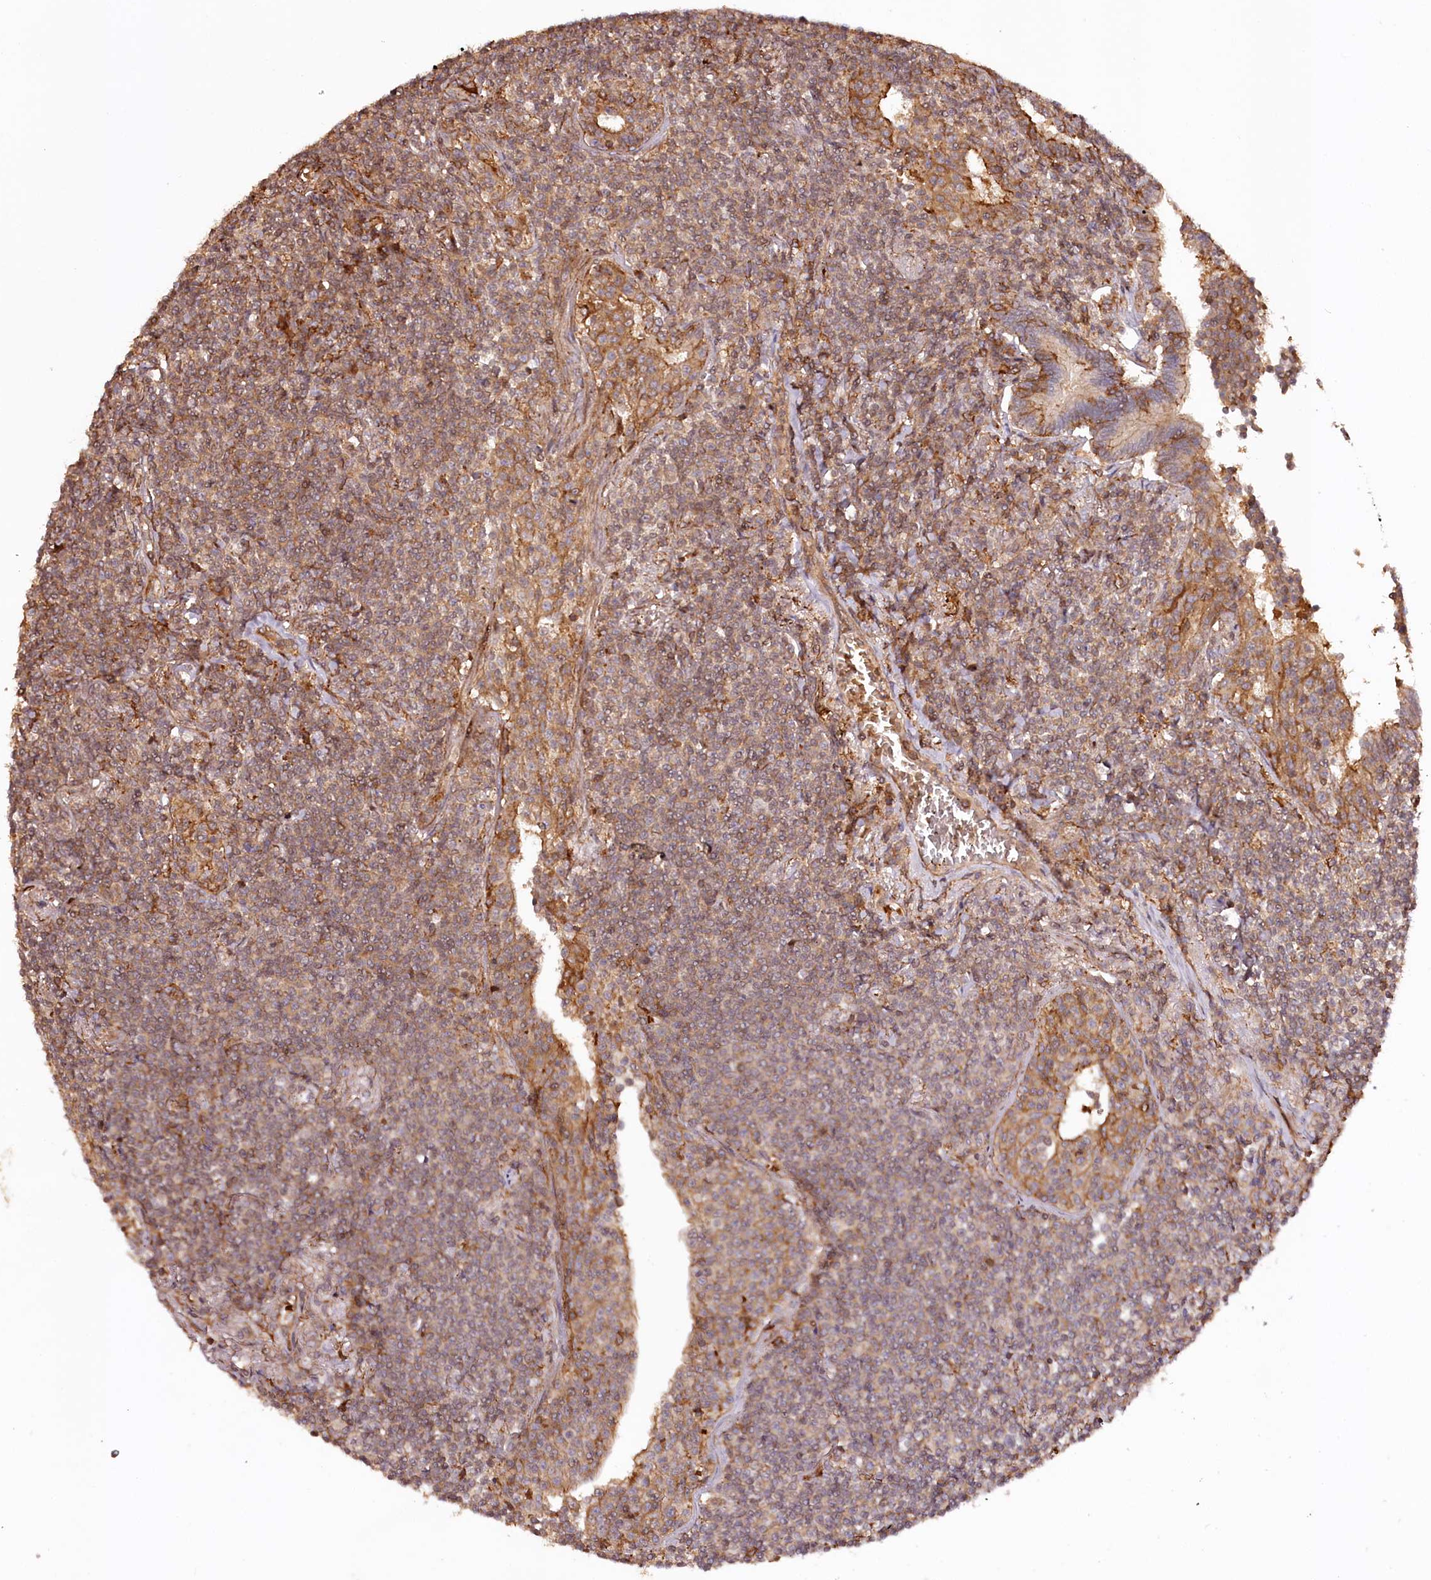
{"staining": {"intensity": "moderate", "quantity": "25%-75%", "location": "cytoplasmic/membranous"}, "tissue": "lymphoma", "cell_type": "Tumor cells", "image_type": "cancer", "snomed": [{"axis": "morphology", "description": "Malignant lymphoma, non-Hodgkin's type, Low grade"}, {"axis": "topography", "description": "Lung"}], "caption": "Immunohistochemistry (IHC) photomicrograph of neoplastic tissue: human low-grade malignant lymphoma, non-Hodgkin's type stained using IHC exhibits medium levels of moderate protein expression localized specifically in the cytoplasmic/membranous of tumor cells, appearing as a cytoplasmic/membranous brown color.", "gene": "KIF14", "patient": {"sex": "female", "age": 71}}